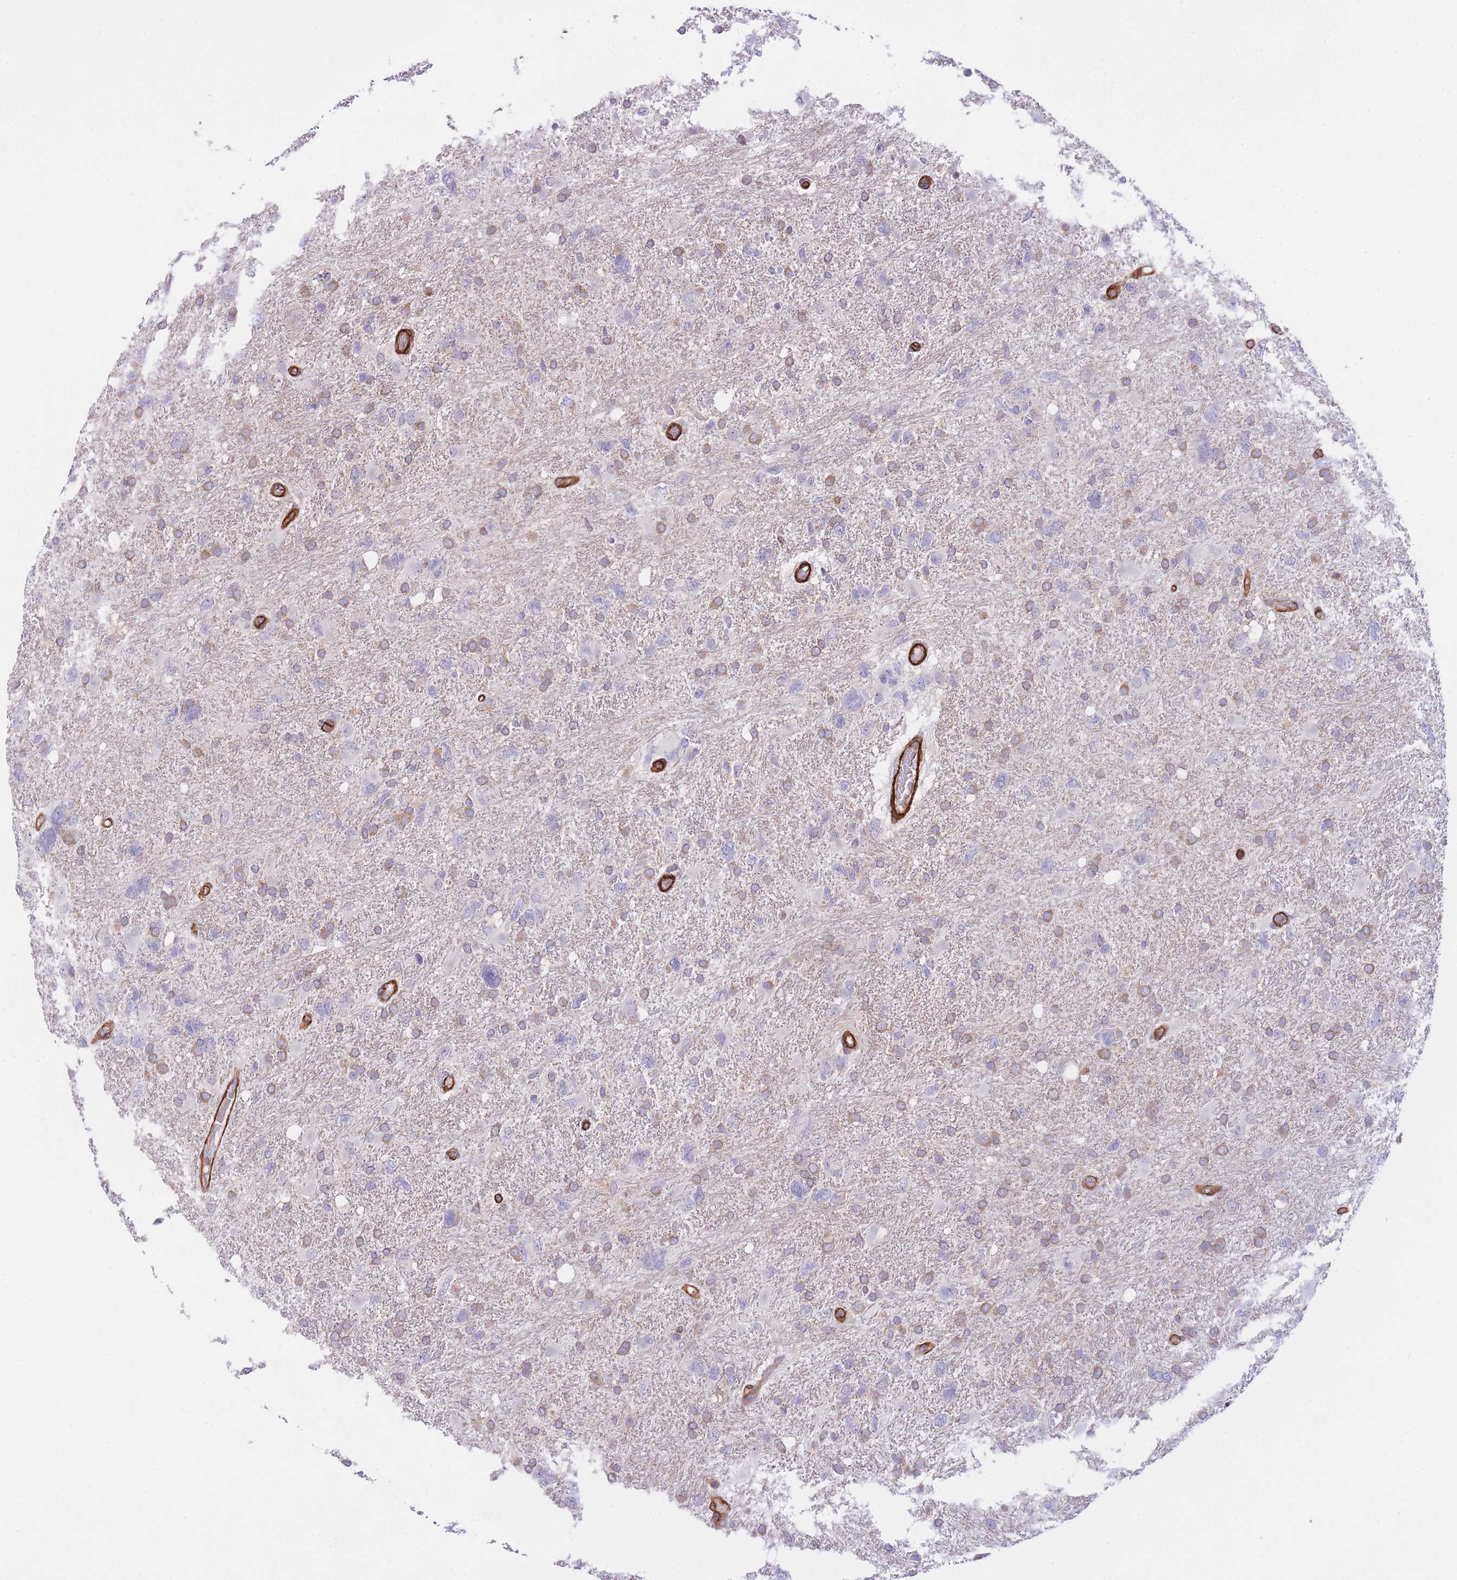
{"staining": {"intensity": "moderate", "quantity": "<25%", "location": "cytoplasmic/membranous"}, "tissue": "glioma", "cell_type": "Tumor cells", "image_type": "cancer", "snomed": [{"axis": "morphology", "description": "Glioma, malignant, High grade"}, {"axis": "topography", "description": "Brain"}], "caption": "The immunohistochemical stain labels moderate cytoplasmic/membranous positivity in tumor cells of malignant glioma (high-grade) tissue.", "gene": "CDC25B", "patient": {"sex": "male", "age": 61}}